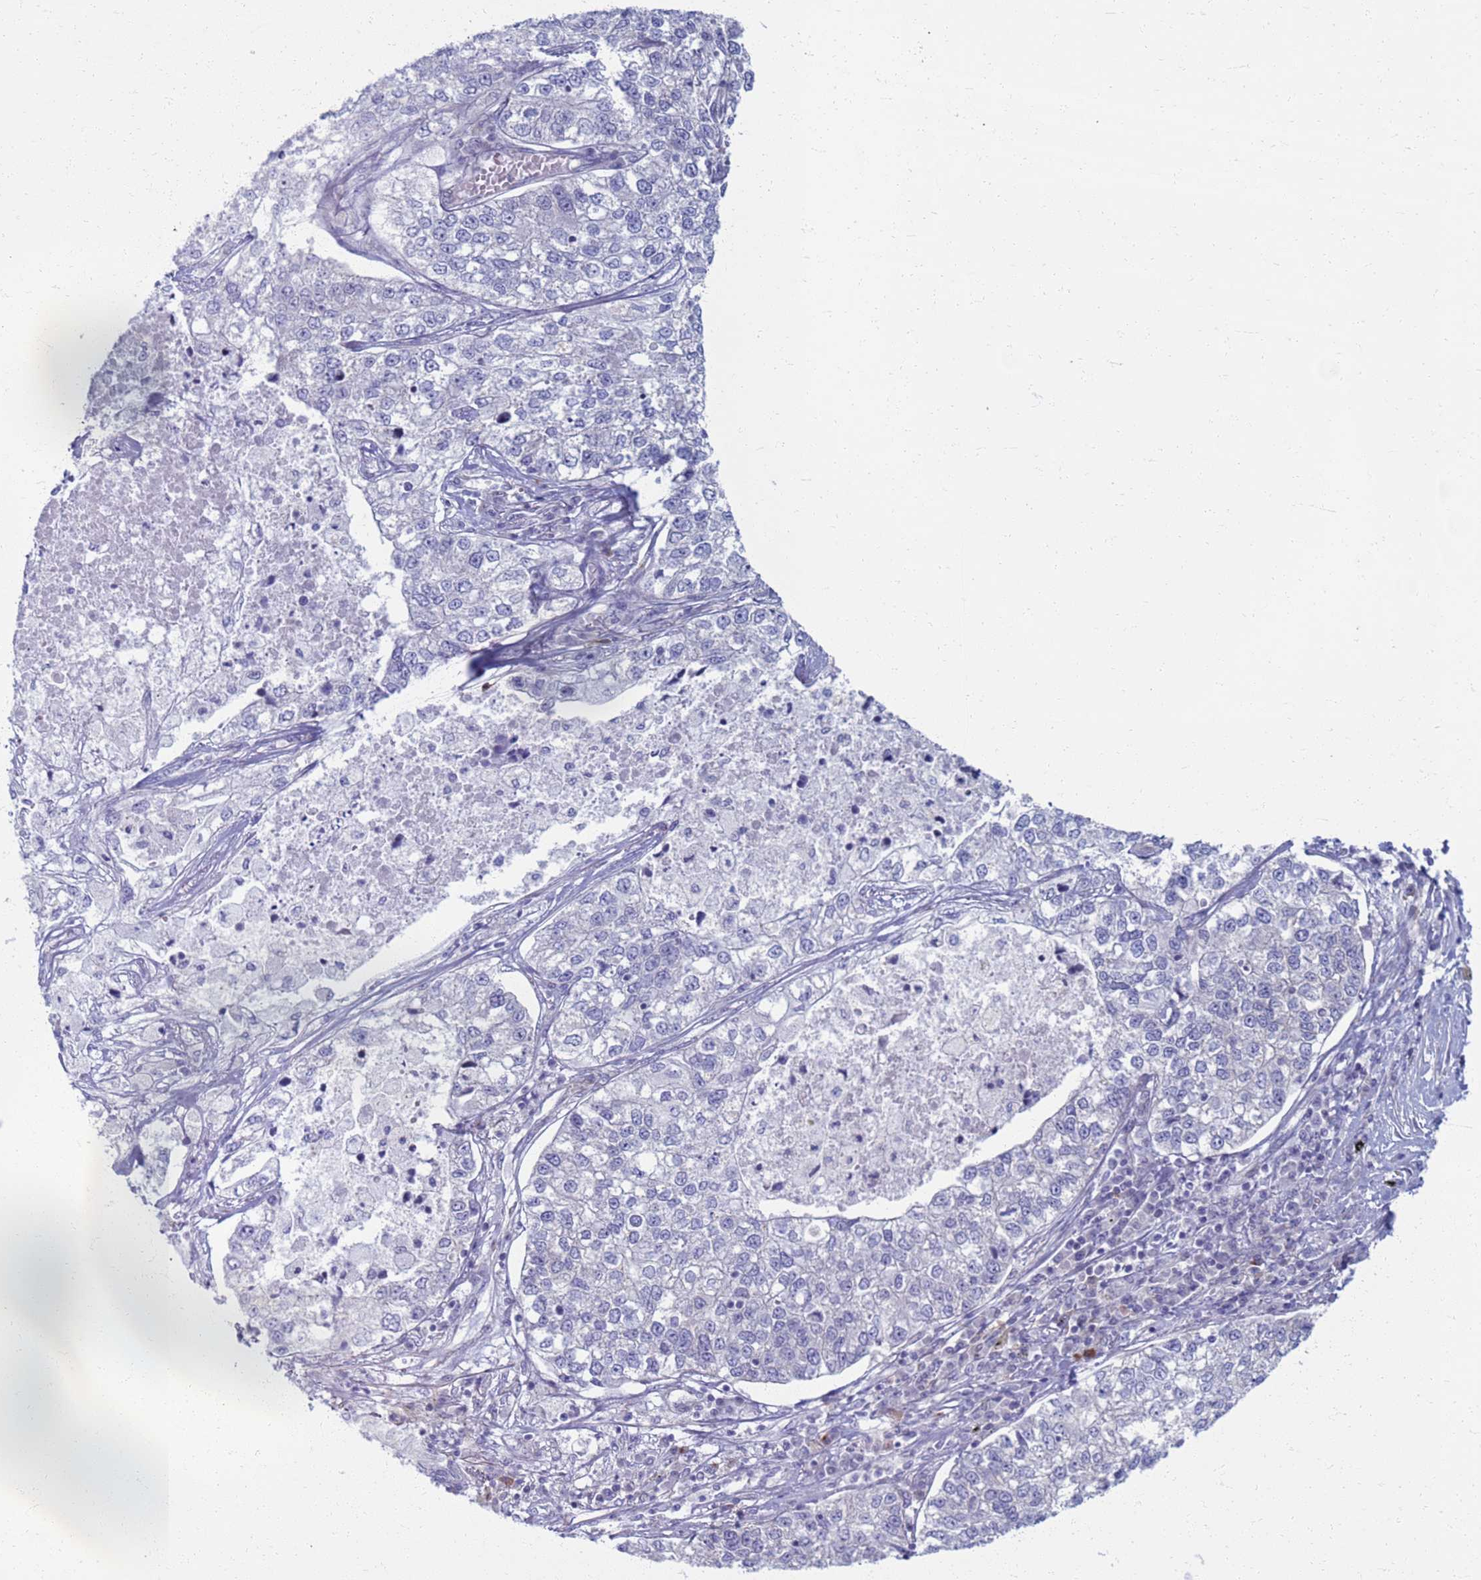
{"staining": {"intensity": "negative", "quantity": "none", "location": "none"}, "tissue": "lung cancer", "cell_type": "Tumor cells", "image_type": "cancer", "snomed": [{"axis": "morphology", "description": "Adenocarcinoma, NOS"}, {"axis": "topography", "description": "Lung"}], "caption": "A micrograph of lung cancer stained for a protein displays no brown staining in tumor cells.", "gene": "CLCA2", "patient": {"sex": "male", "age": 49}}